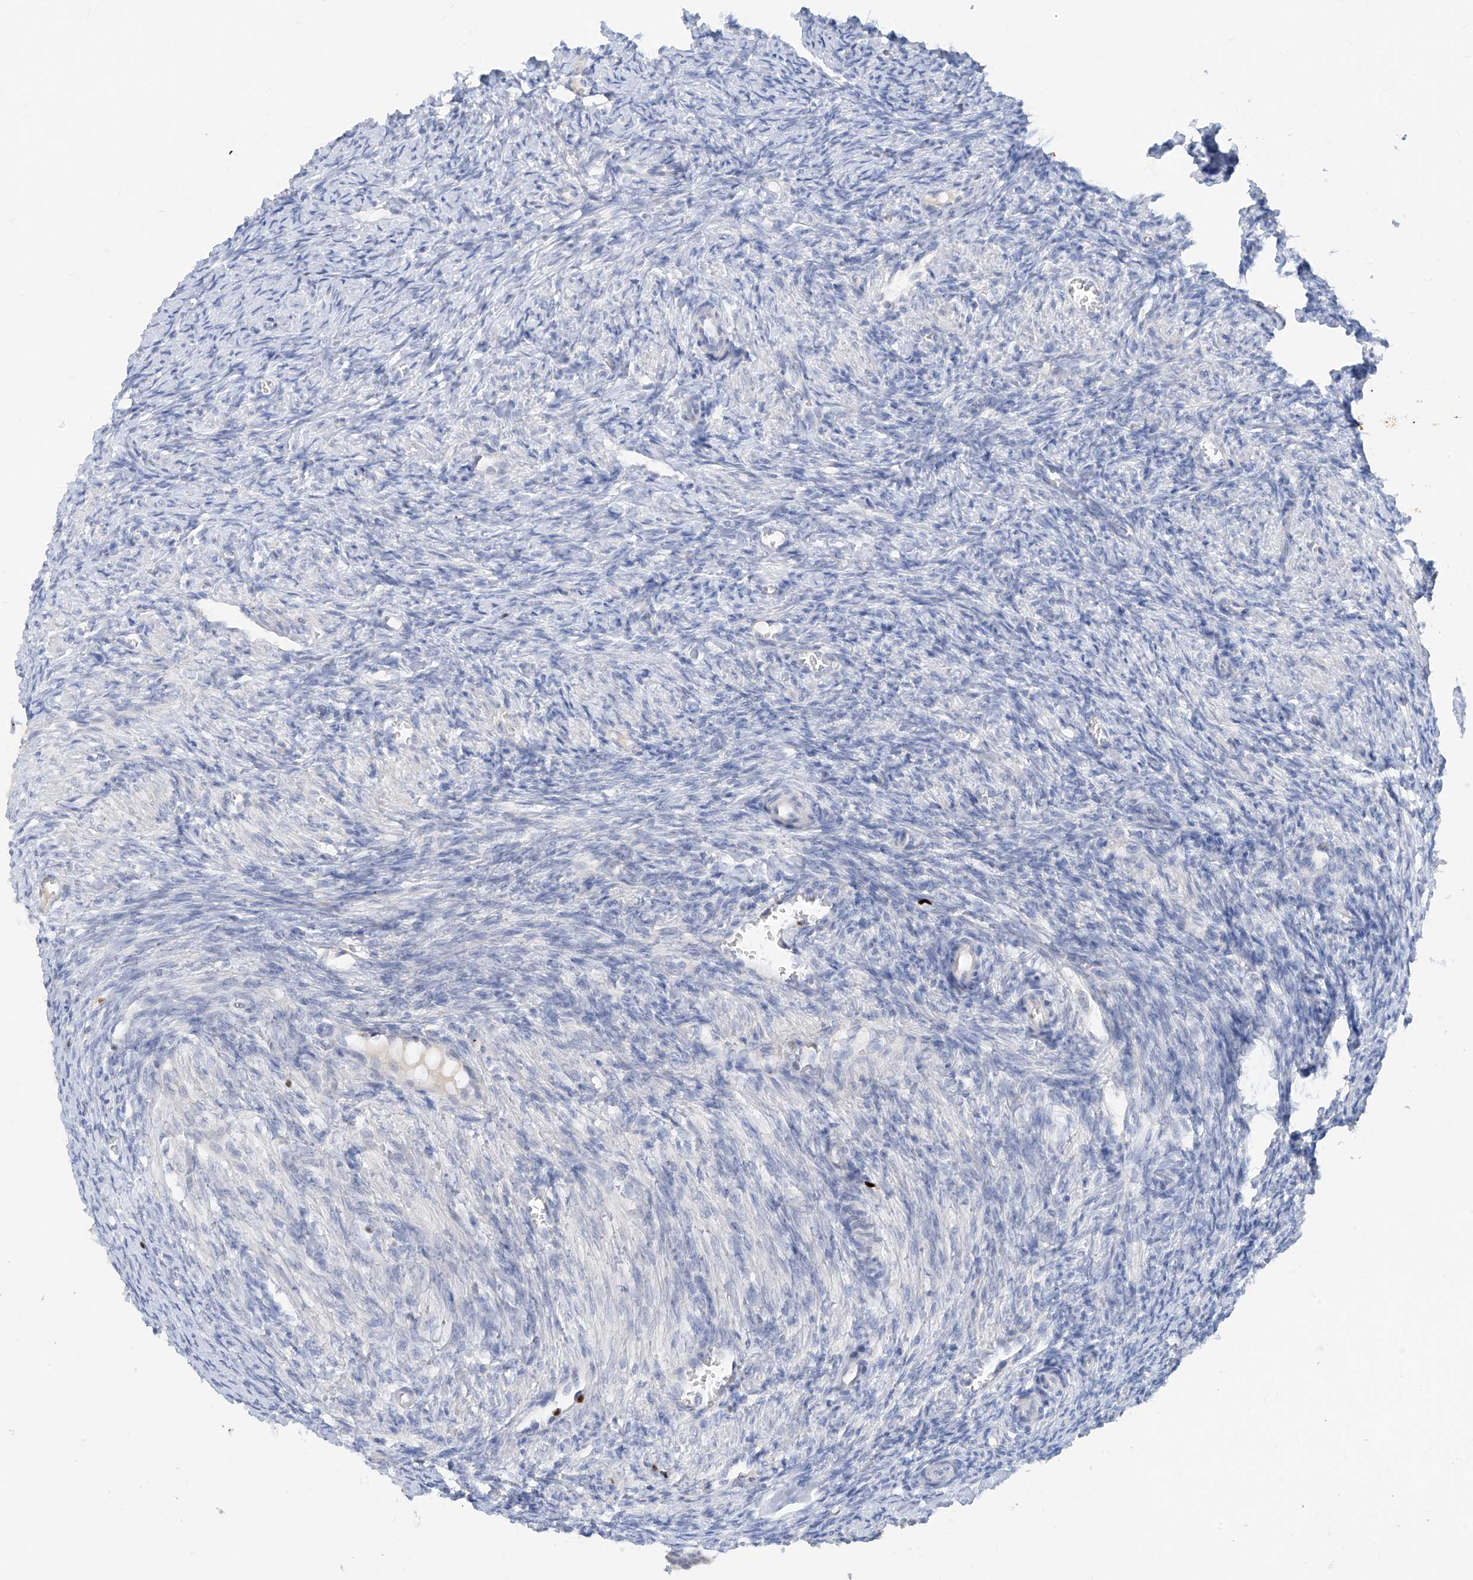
{"staining": {"intensity": "negative", "quantity": "none", "location": "none"}, "tissue": "ovary", "cell_type": "Ovarian stroma cells", "image_type": "normal", "snomed": [{"axis": "morphology", "description": "Normal tissue, NOS"}, {"axis": "topography", "description": "Ovary"}], "caption": "Ovarian stroma cells are negative for brown protein staining in unremarkable ovary. Brightfield microscopy of immunohistochemistry stained with DAB (3,3'-diaminobenzidine) (brown) and hematoxylin (blue), captured at high magnification.", "gene": "TBX21", "patient": {"sex": "female", "age": 27}}